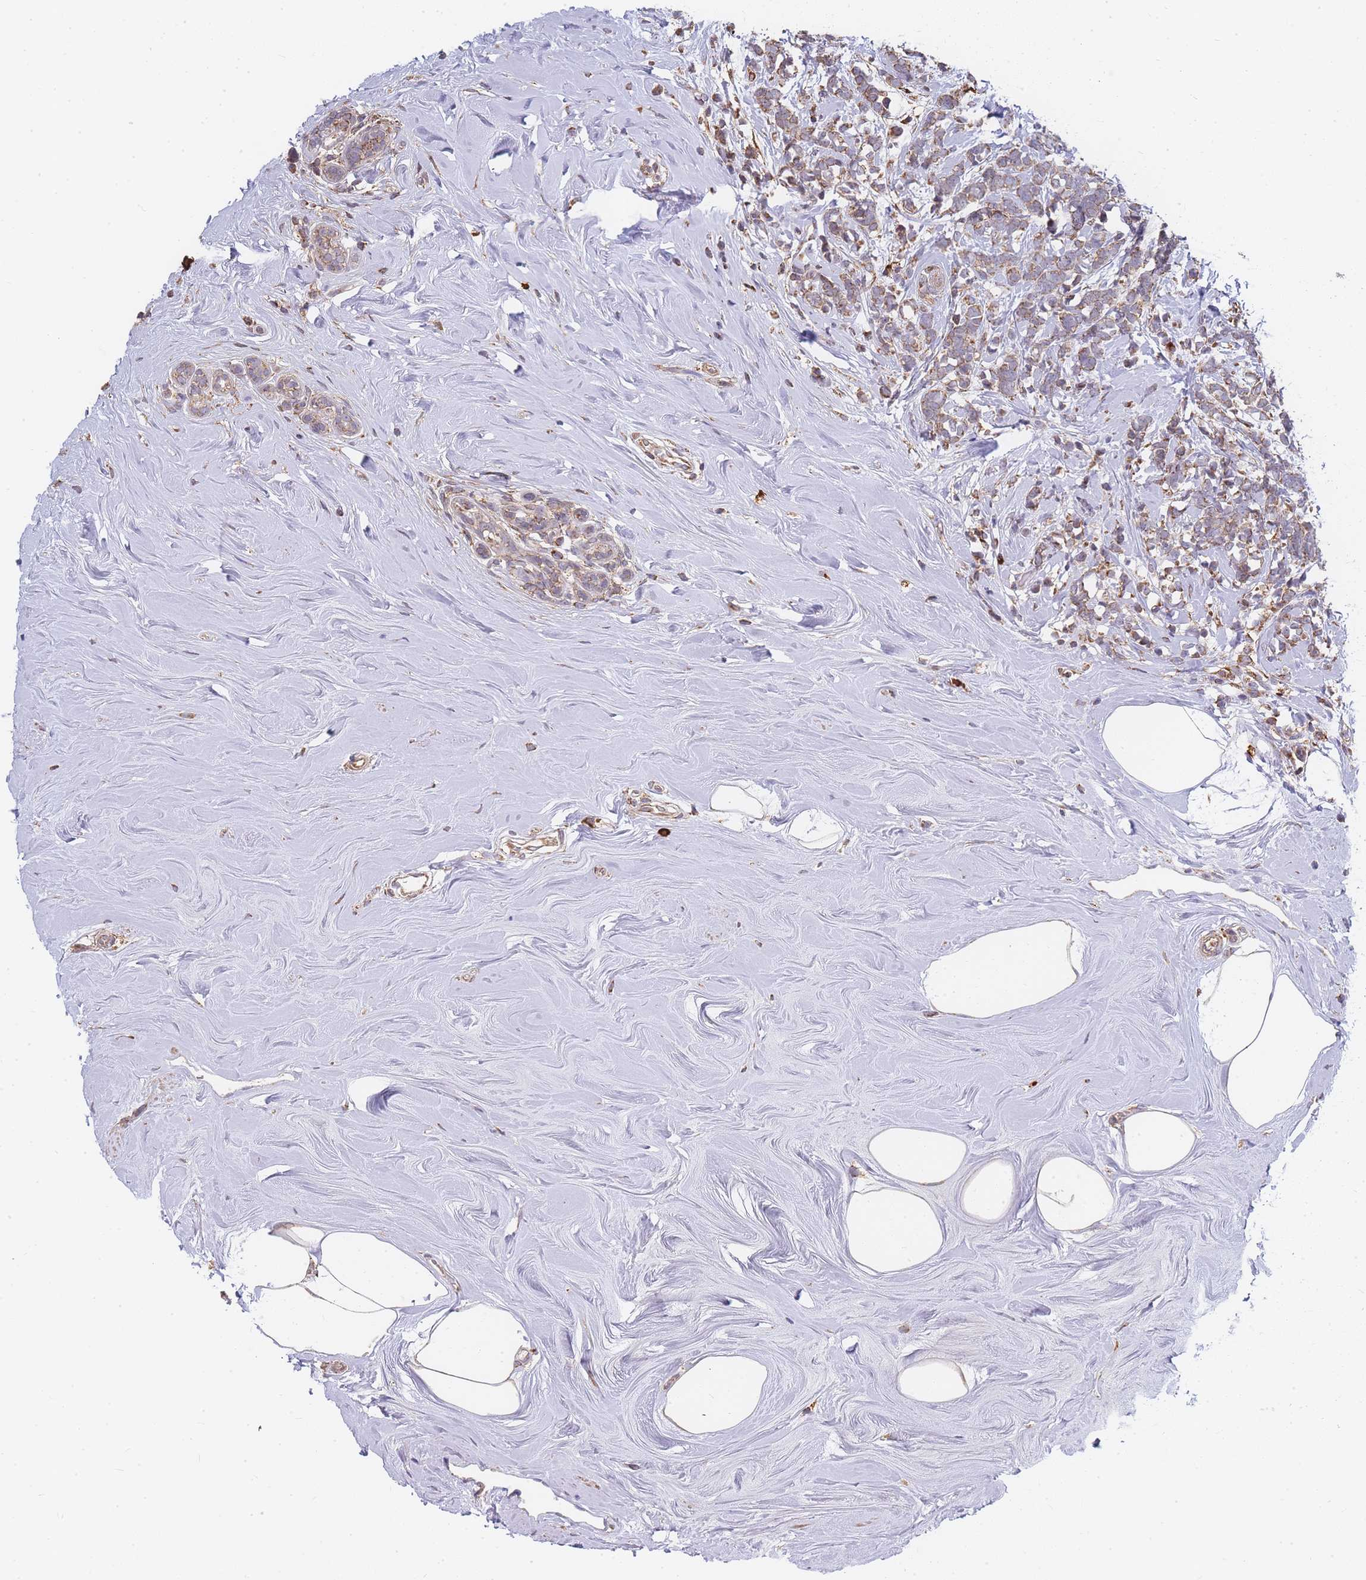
{"staining": {"intensity": "moderate", "quantity": ">75%", "location": "cytoplasmic/membranous"}, "tissue": "breast cancer", "cell_type": "Tumor cells", "image_type": "cancer", "snomed": [{"axis": "morphology", "description": "Lobular carcinoma"}, {"axis": "topography", "description": "Breast"}], "caption": "IHC micrograph of human breast lobular carcinoma stained for a protein (brown), which shows medium levels of moderate cytoplasmic/membranous positivity in approximately >75% of tumor cells.", "gene": "ADCY9", "patient": {"sex": "female", "age": 58}}